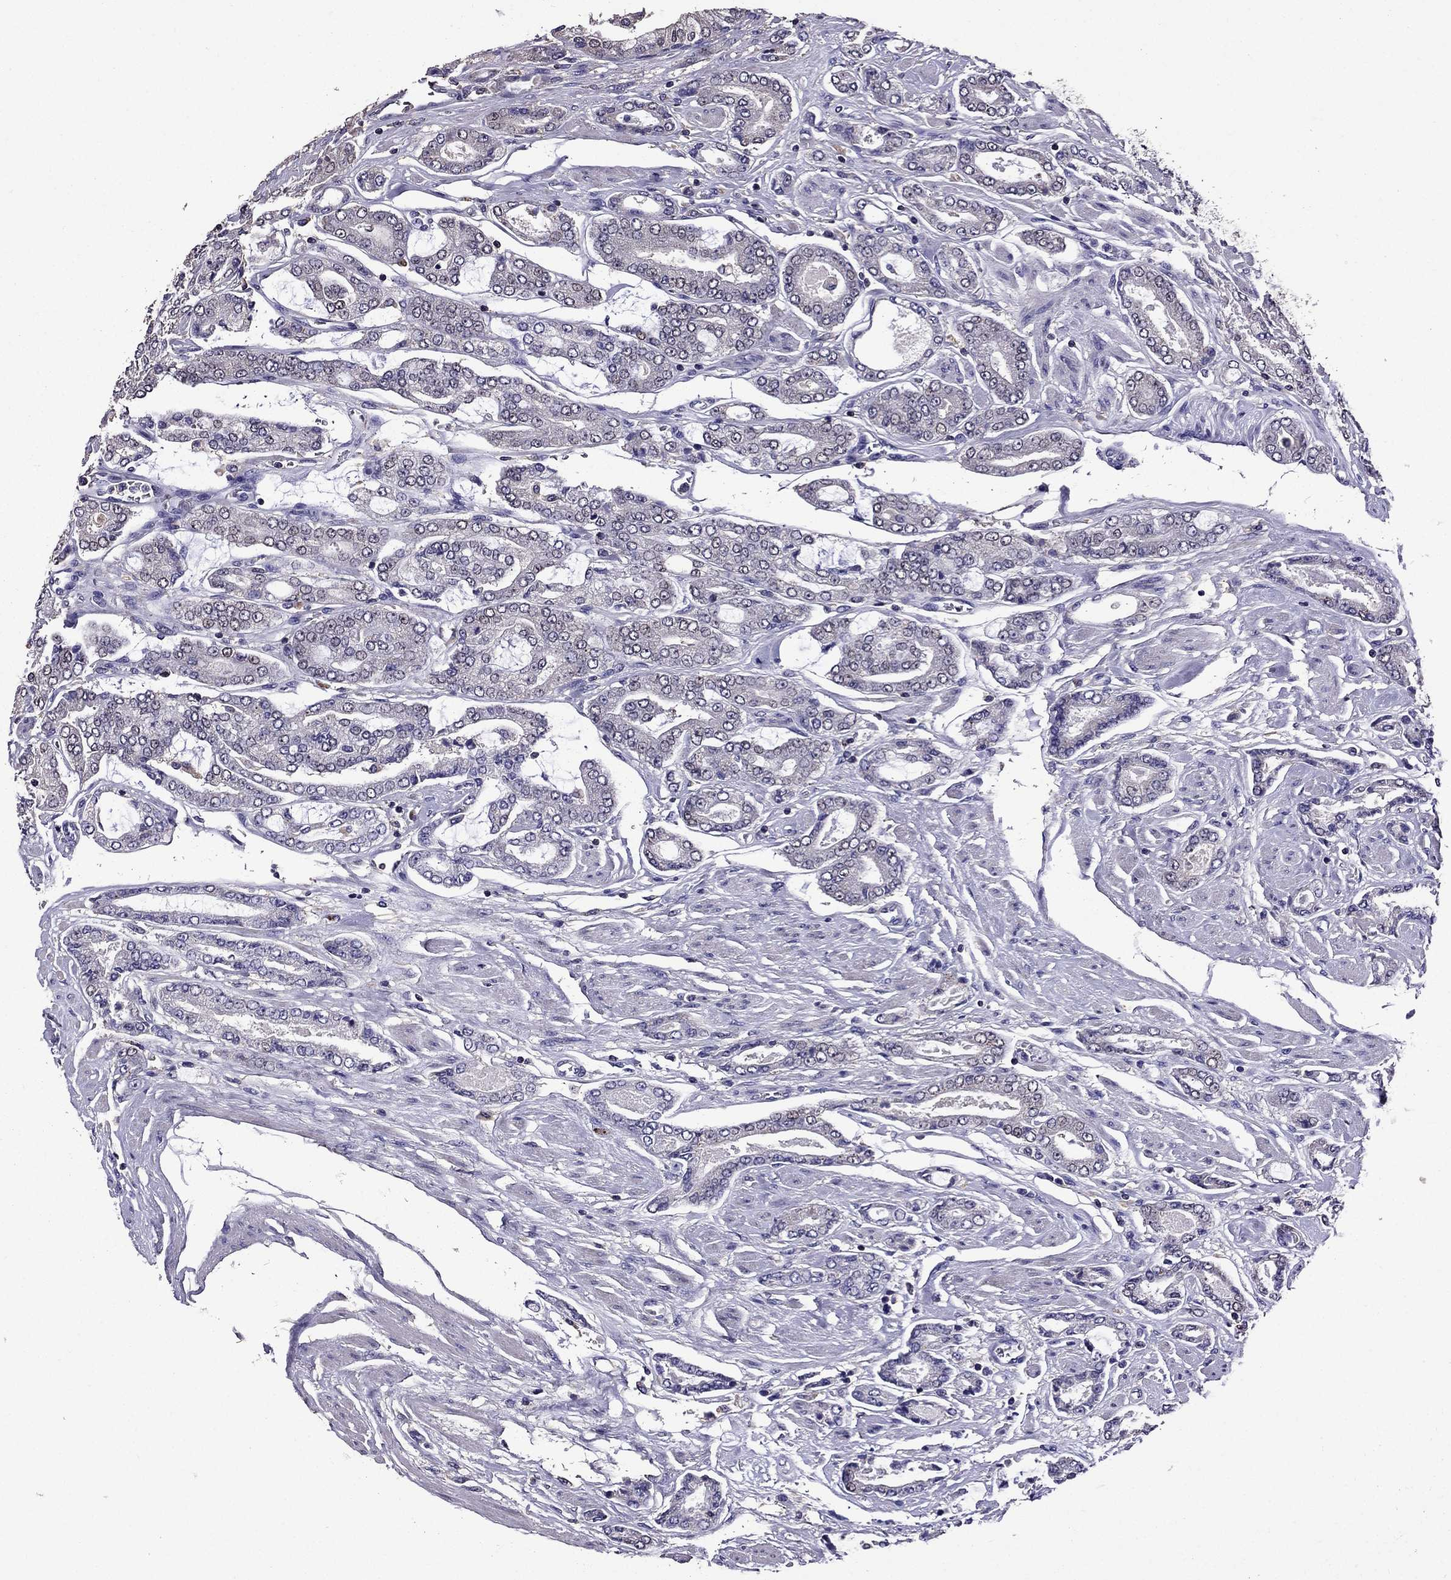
{"staining": {"intensity": "negative", "quantity": "none", "location": "none"}, "tissue": "prostate cancer", "cell_type": "Tumor cells", "image_type": "cancer", "snomed": [{"axis": "morphology", "description": "Adenocarcinoma, NOS"}, {"axis": "topography", "description": "Prostate"}], "caption": "DAB immunohistochemical staining of human adenocarcinoma (prostate) displays no significant expression in tumor cells.", "gene": "NKX3-1", "patient": {"sex": "male", "age": 64}}